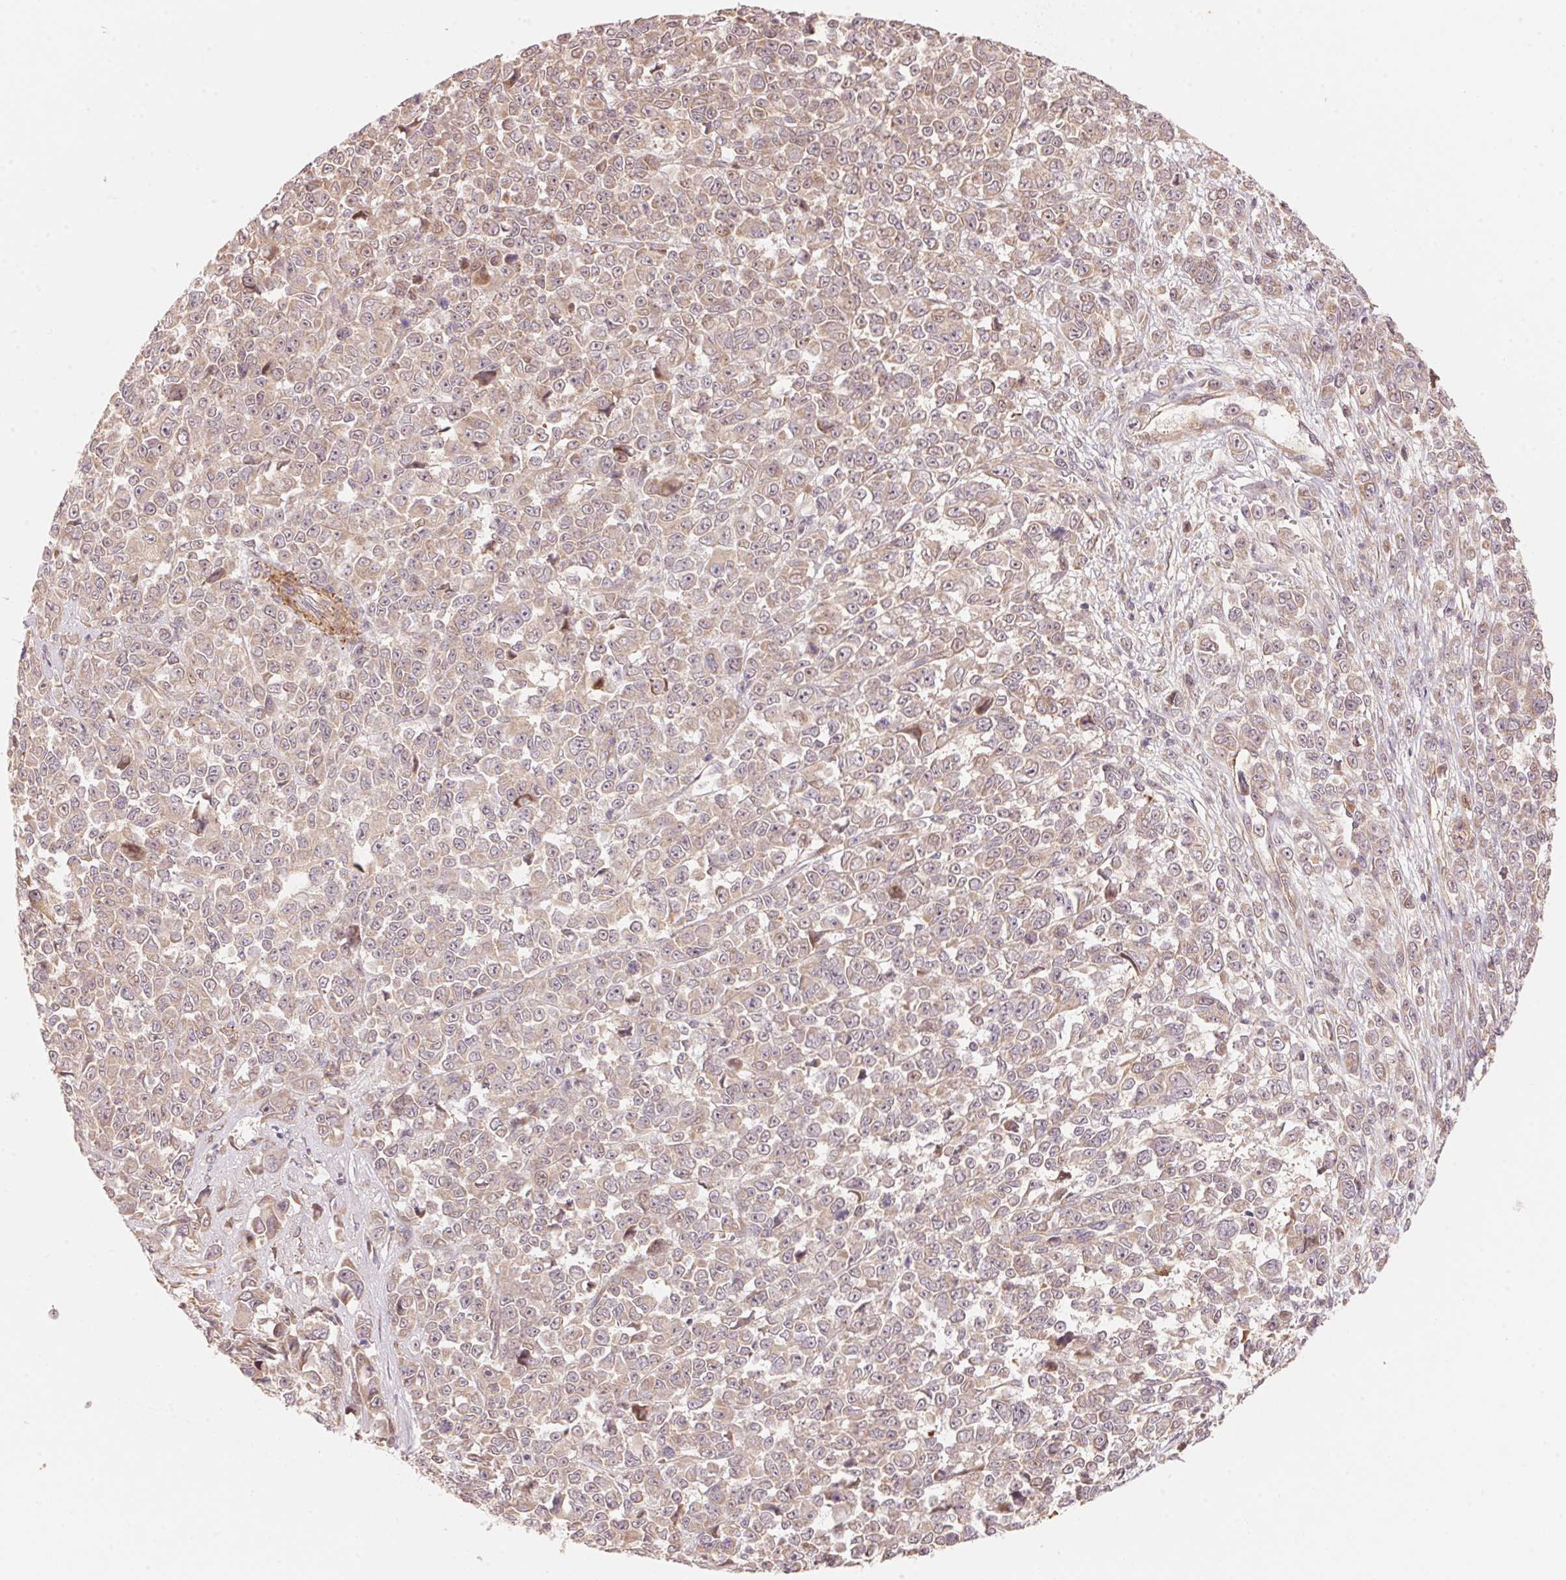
{"staining": {"intensity": "weak", "quantity": "25%-75%", "location": "cytoplasmic/membranous,nuclear"}, "tissue": "melanoma", "cell_type": "Tumor cells", "image_type": "cancer", "snomed": [{"axis": "morphology", "description": "Malignant melanoma, NOS"}, {"axis": "topography", "description": "Skin"}], "caption": "Malignant melanoma tissue displays weak cytoplasmic/membranous and nuclear staining in approximately 25%-75% of tumor cells", "gene": "TNIP2", "patient": {"sex": "female", "age": 95}}